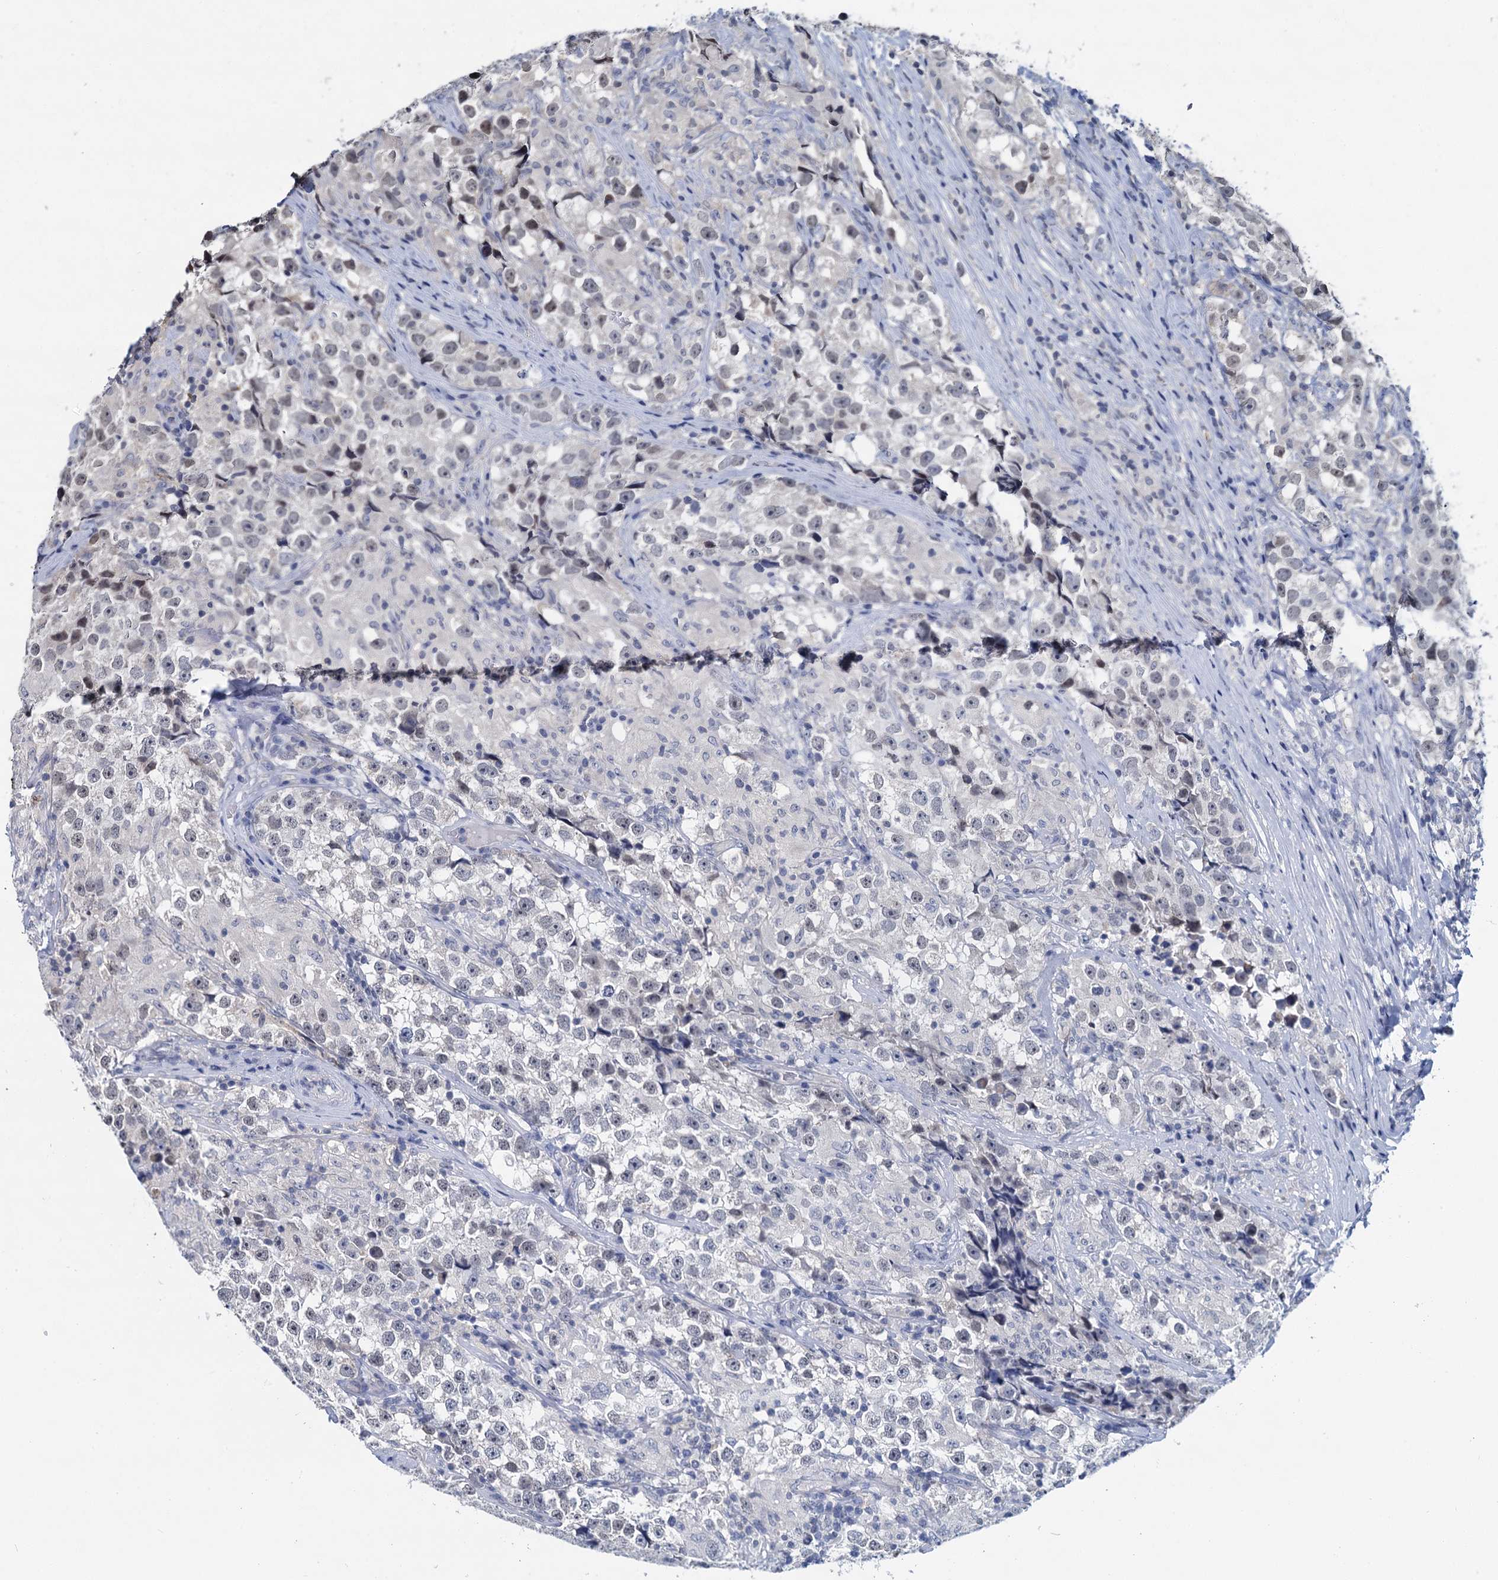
{"staining": {"intensity": "negative", "quantity": "none", "location": "none"}, "tissue": "testis cancer", "cell_type": "Tumor cells", "image_type": "cancer", "snomed": [{"axis": "morphology", "description": "Seminoma, NOS"}, {"axis": "topography", "description": "Testis"}], "caption": "Immunohistochemistry (IHC) micrograph of testis cancer stained for a protein (brown), which demonstrates no expression in tumor cells.", "gene": "MIOX", "patient": {"sex": "male", "age": 46}}